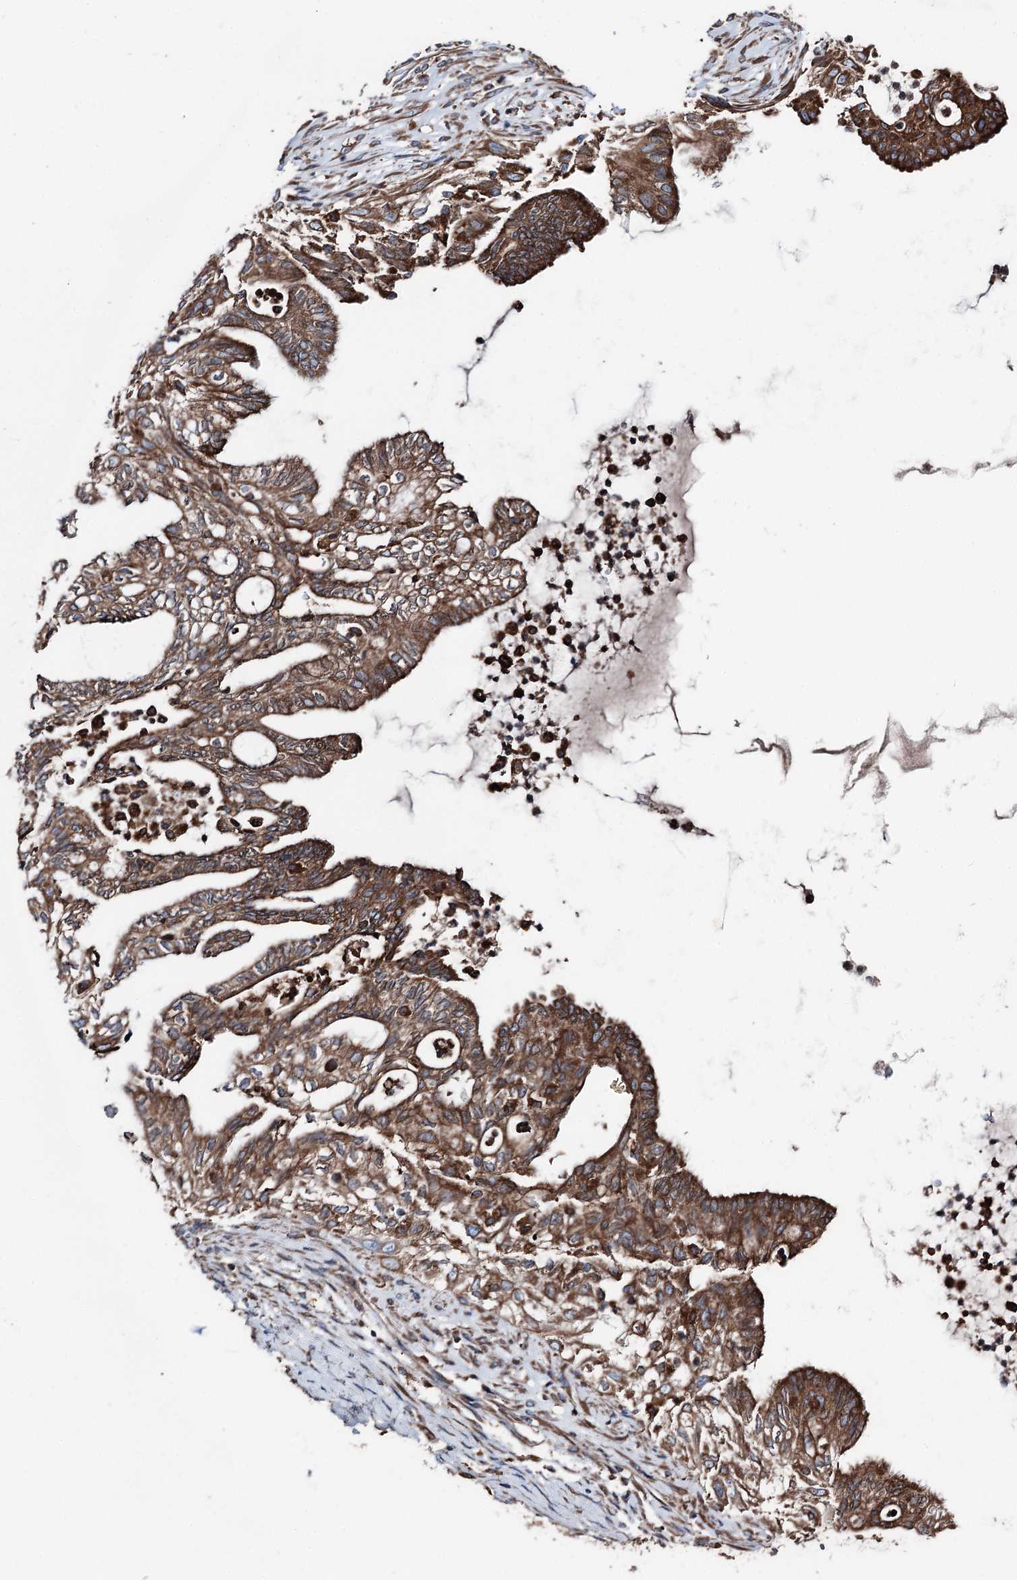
{"staining": {"intensity": "moderate", "quantity": ">75%", "location": "cytoplasmic/membranous"}, "tissue": "lung cancer", "cell_type": "Tumor cells", "image_type": "cancer", "snomed": [{"axis": "morphology", "description": "Adenocarcinoma, NOS"}, {"axis": "topography", "description": "Lung"}], "caption": "This is a histology image of immunohistochemistry staining of lung adenocarcinoma, which shows moderate positivity in the cytoplasmic/membranous of tumor cells.", "gene": "ERP29", "patient": {"sex": "female", "age": 70}}